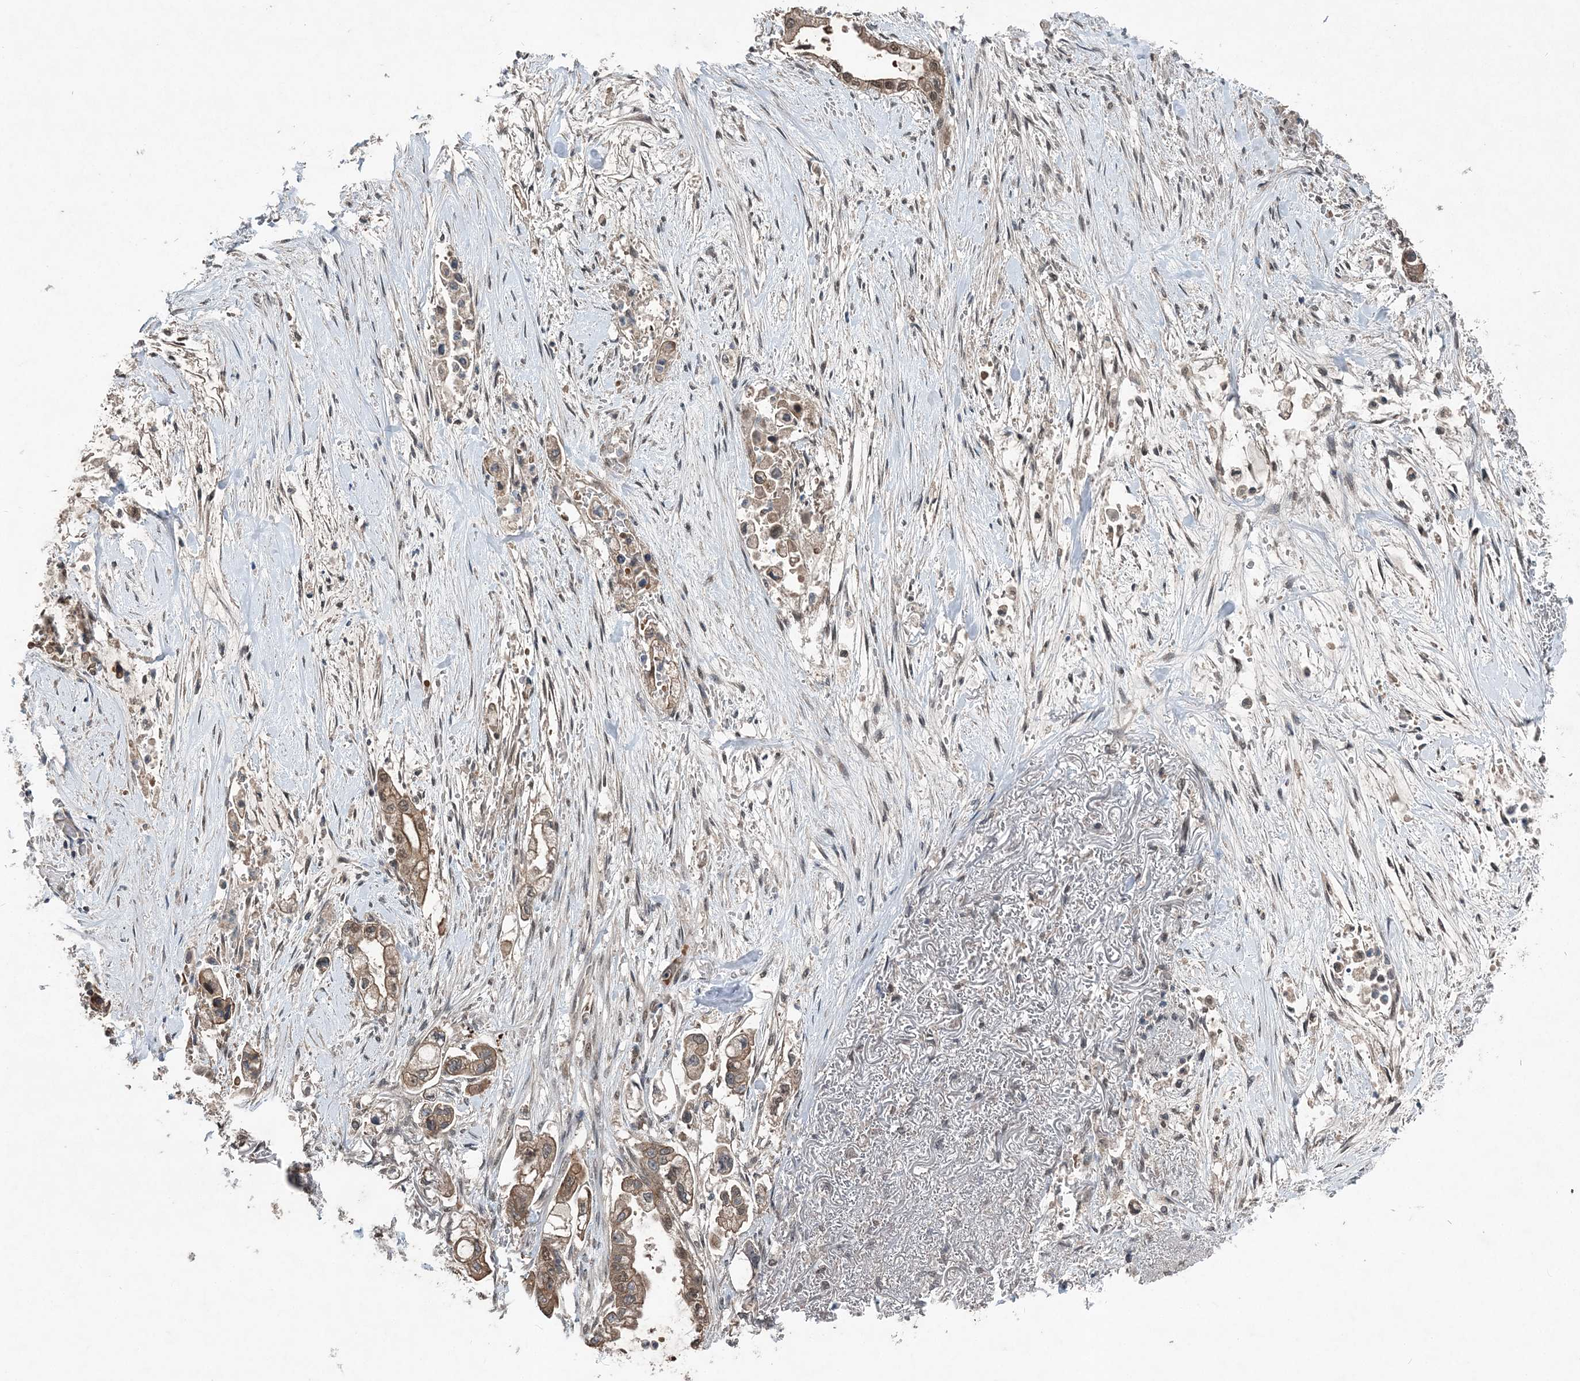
{"staining": {"intensity": "moderate", "quantity": ">75%", "location": "cytoplasmic/membranous"}, "tissue": "stomach cancer", "cell_type": "Tumor cells", "image_type": "cancer", "snomed": [{"axis": "morphology", "description": "Adenocarcinoma, NOS"}, {"axis": "topography", "description": "Stomach"}], "caption": "This photomicrograph shows stomach cancer (adenocarcinoma) stained with IHC to label a protein in brown. The cytoplasmic/membranous of tumor cells show moderate positivity for the protein. Nuclei are counter-stained blue.", "gene": "QTRT2", "patient": {"sex": "male", "age": 62}}